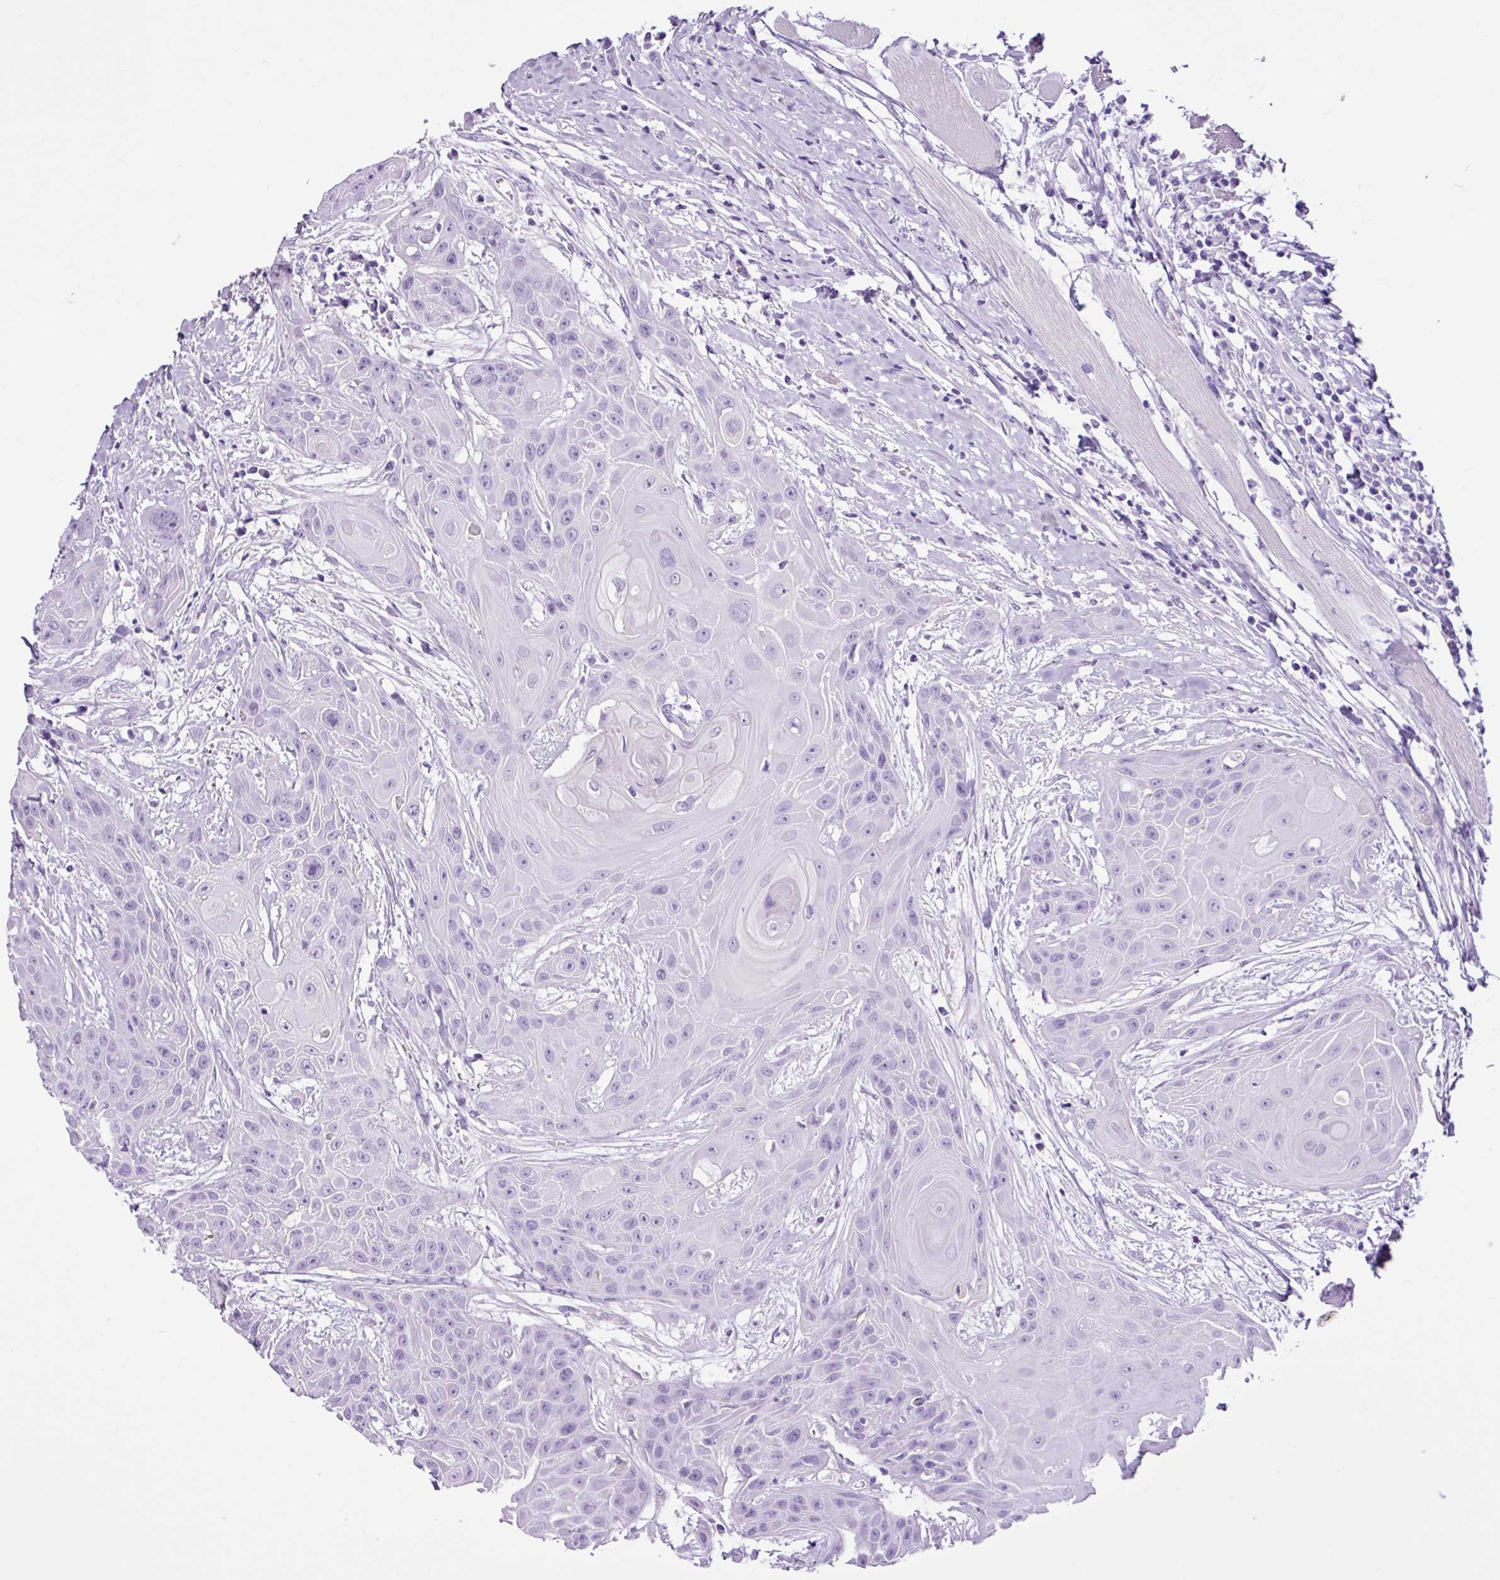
{"staining": {"intensity": "negative", "quantity": "none", "location": "none"}, "tissue": "head and neck cancer", "cell_type": "Tumor cells", "image_type": "cancer", "snomed": [{"axis": "morphology", "description": "Squamous cell carcinoma, NOS"}, {"axis": "topography", "description": "Head-Neck"}], "caption": "A histopathology image of squamous cell carcinoma (head and neck) stained for a protein demonstrates no brown staining in tumor cells.", "gene": "PGR", "patient": {"sex": "female", "age": 73}}